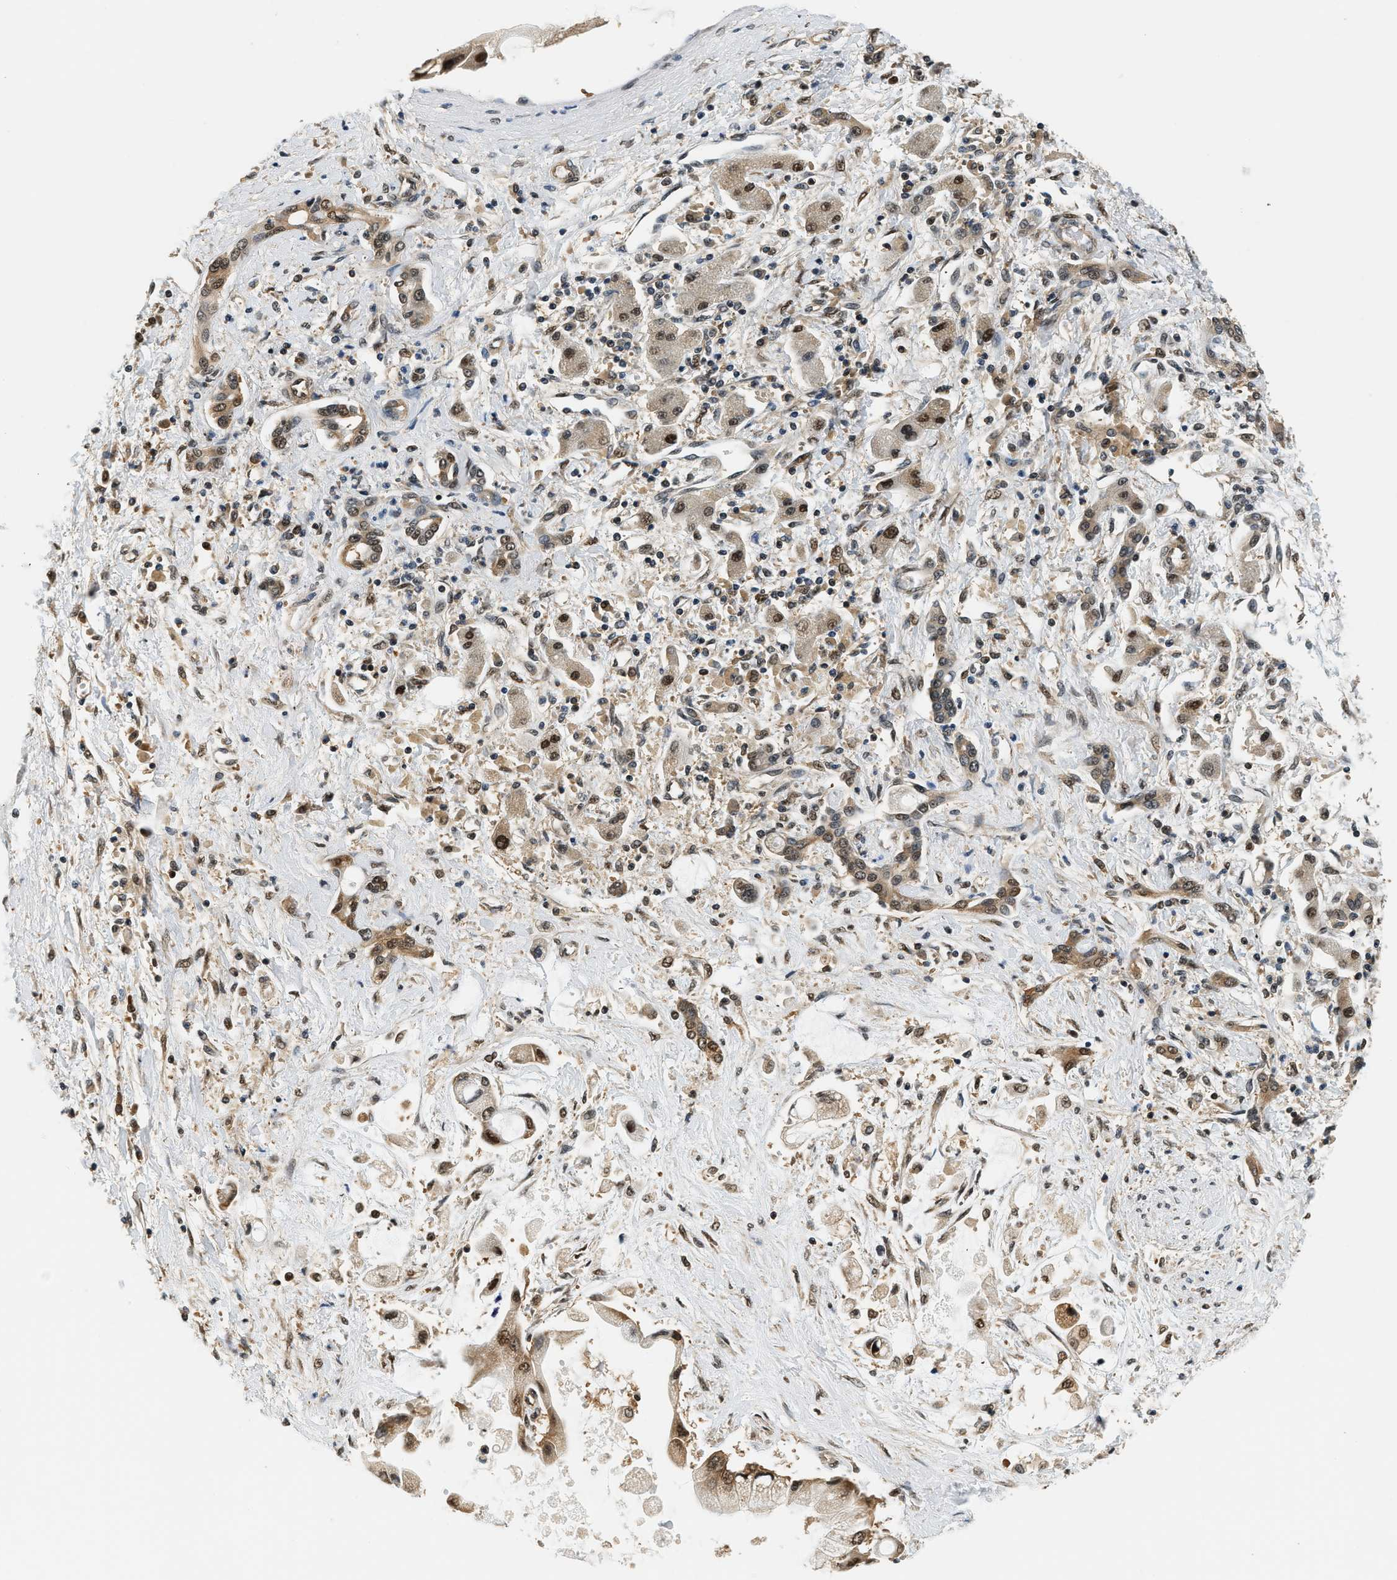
{"staining": {"intensity": "moderate", "quantity": ">75%", "location": "cytoplasmic/membranous,nuclear"}, "tissue": "liver cancer", "cell_type": "Tumor cells", "image_type": "cancer", "snomed": [{"axis": "morphology", "description": "Cholangiocarcinoma"}, {"axis": "topography", "description": "Liver"}], "caption": "DAB (3,3'-diaminobenzidine) immunohistochemical staining of liver cholangiocarcinoma exhibits moderate cytoplasmic/membranous and nuclear protein positivity in about >75% of tumor cells. The staining was performed using DAB (3,3'-diaminobenzidine) to visualize the protein expression in brown, while the nuclei were stained in blue with hematoxylin (Magnification: 20x).", "gene": "PSMD3", "patient": {"sex": "male", "age": 50}}